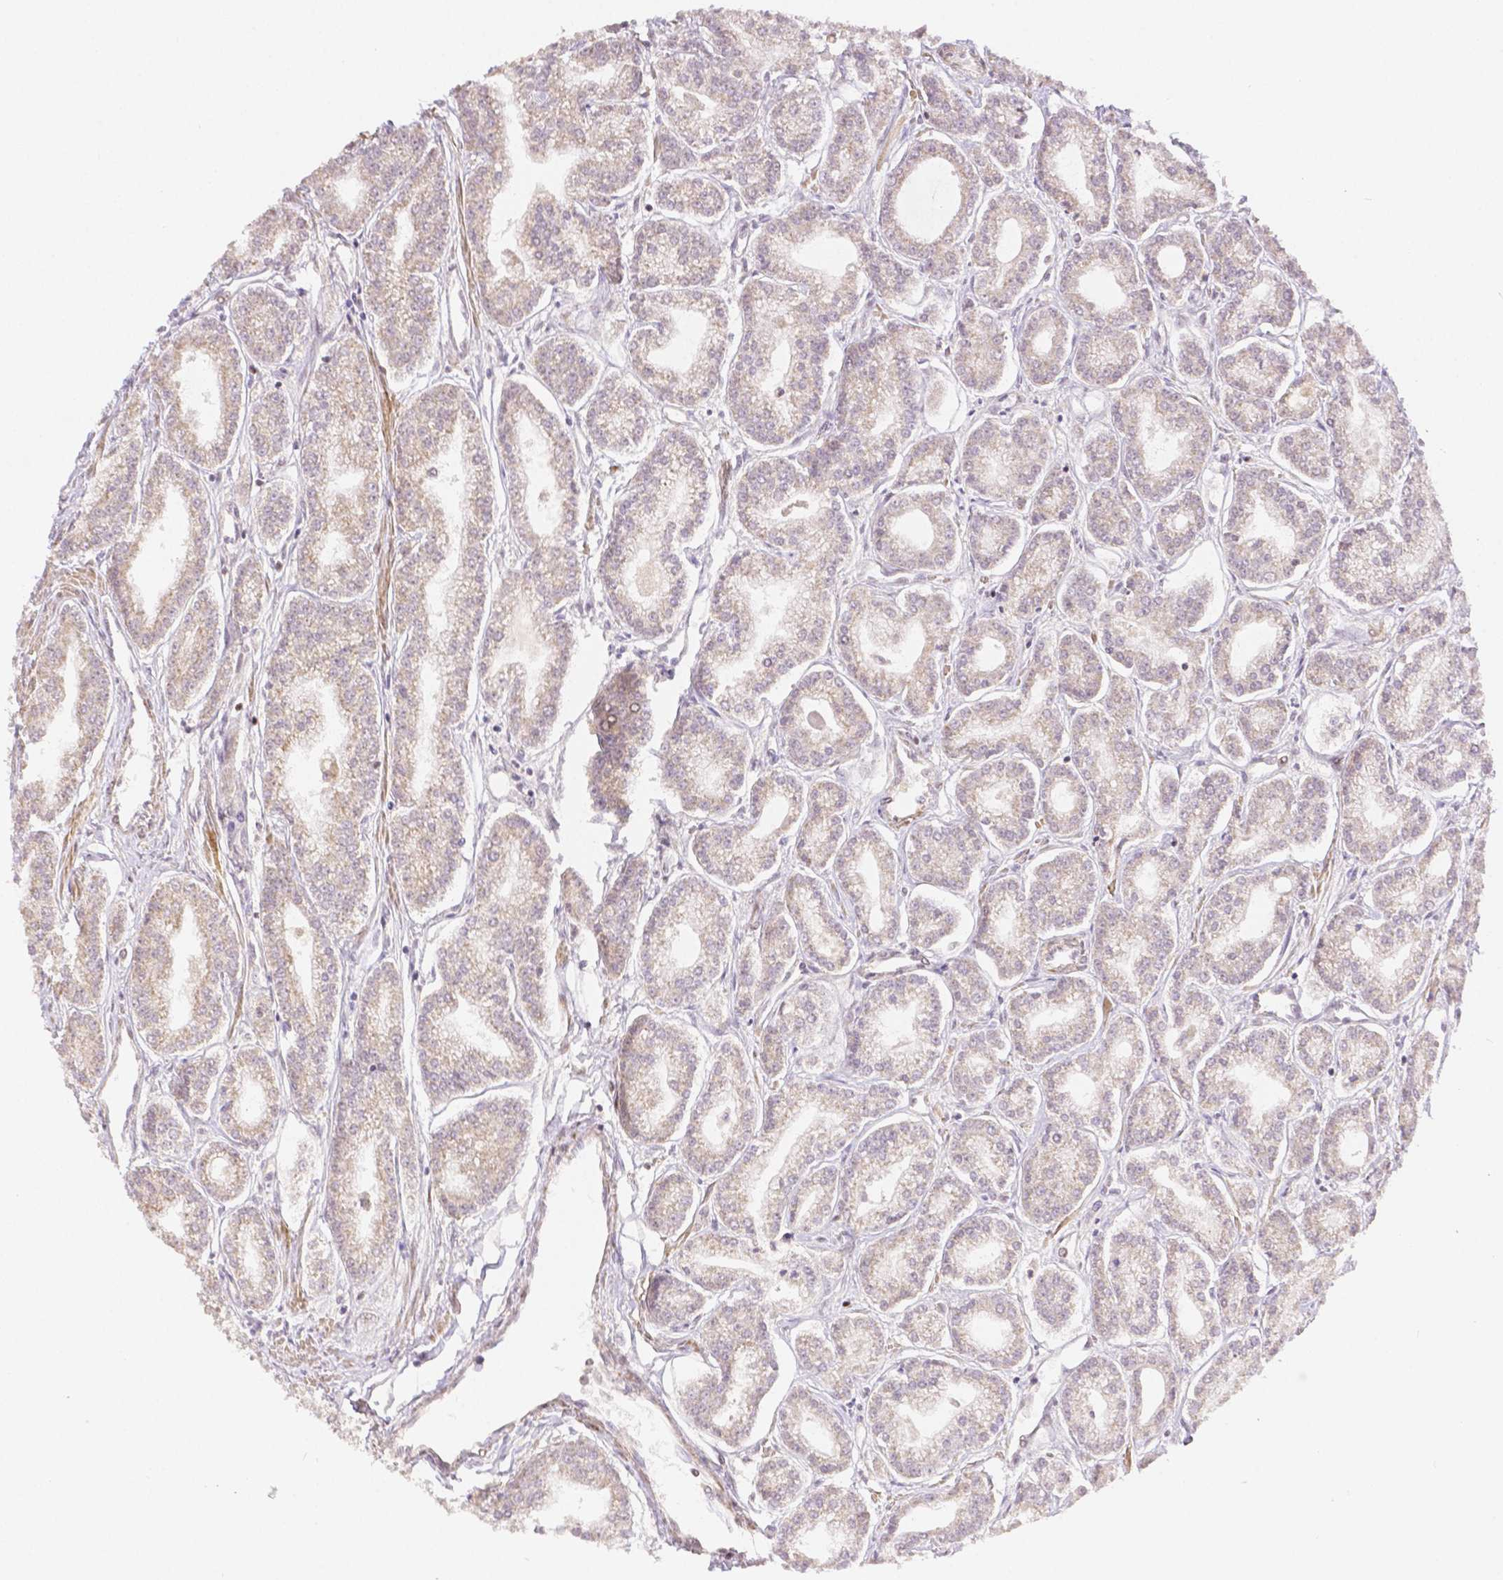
{"staining": {"intensity": "weak", "quantity": "<25%", "location": "cytoplasmic/membranous"}, "tissue": "prostate cancer", "cell_type": "Tumor cells", "image_type": "cancer", "snomed": [{"axis": "morphology", "description": "Adenocarcinoma, NOS"}, {"axis": "topography", "description": "Prostate"}], "caption": "This is an immunohistochemistry (IHC) image of human prostate cancer. There is no expression in tumor cells.", "gene": "RHOT1", "patient": {"sex": "male", "age": 71}}